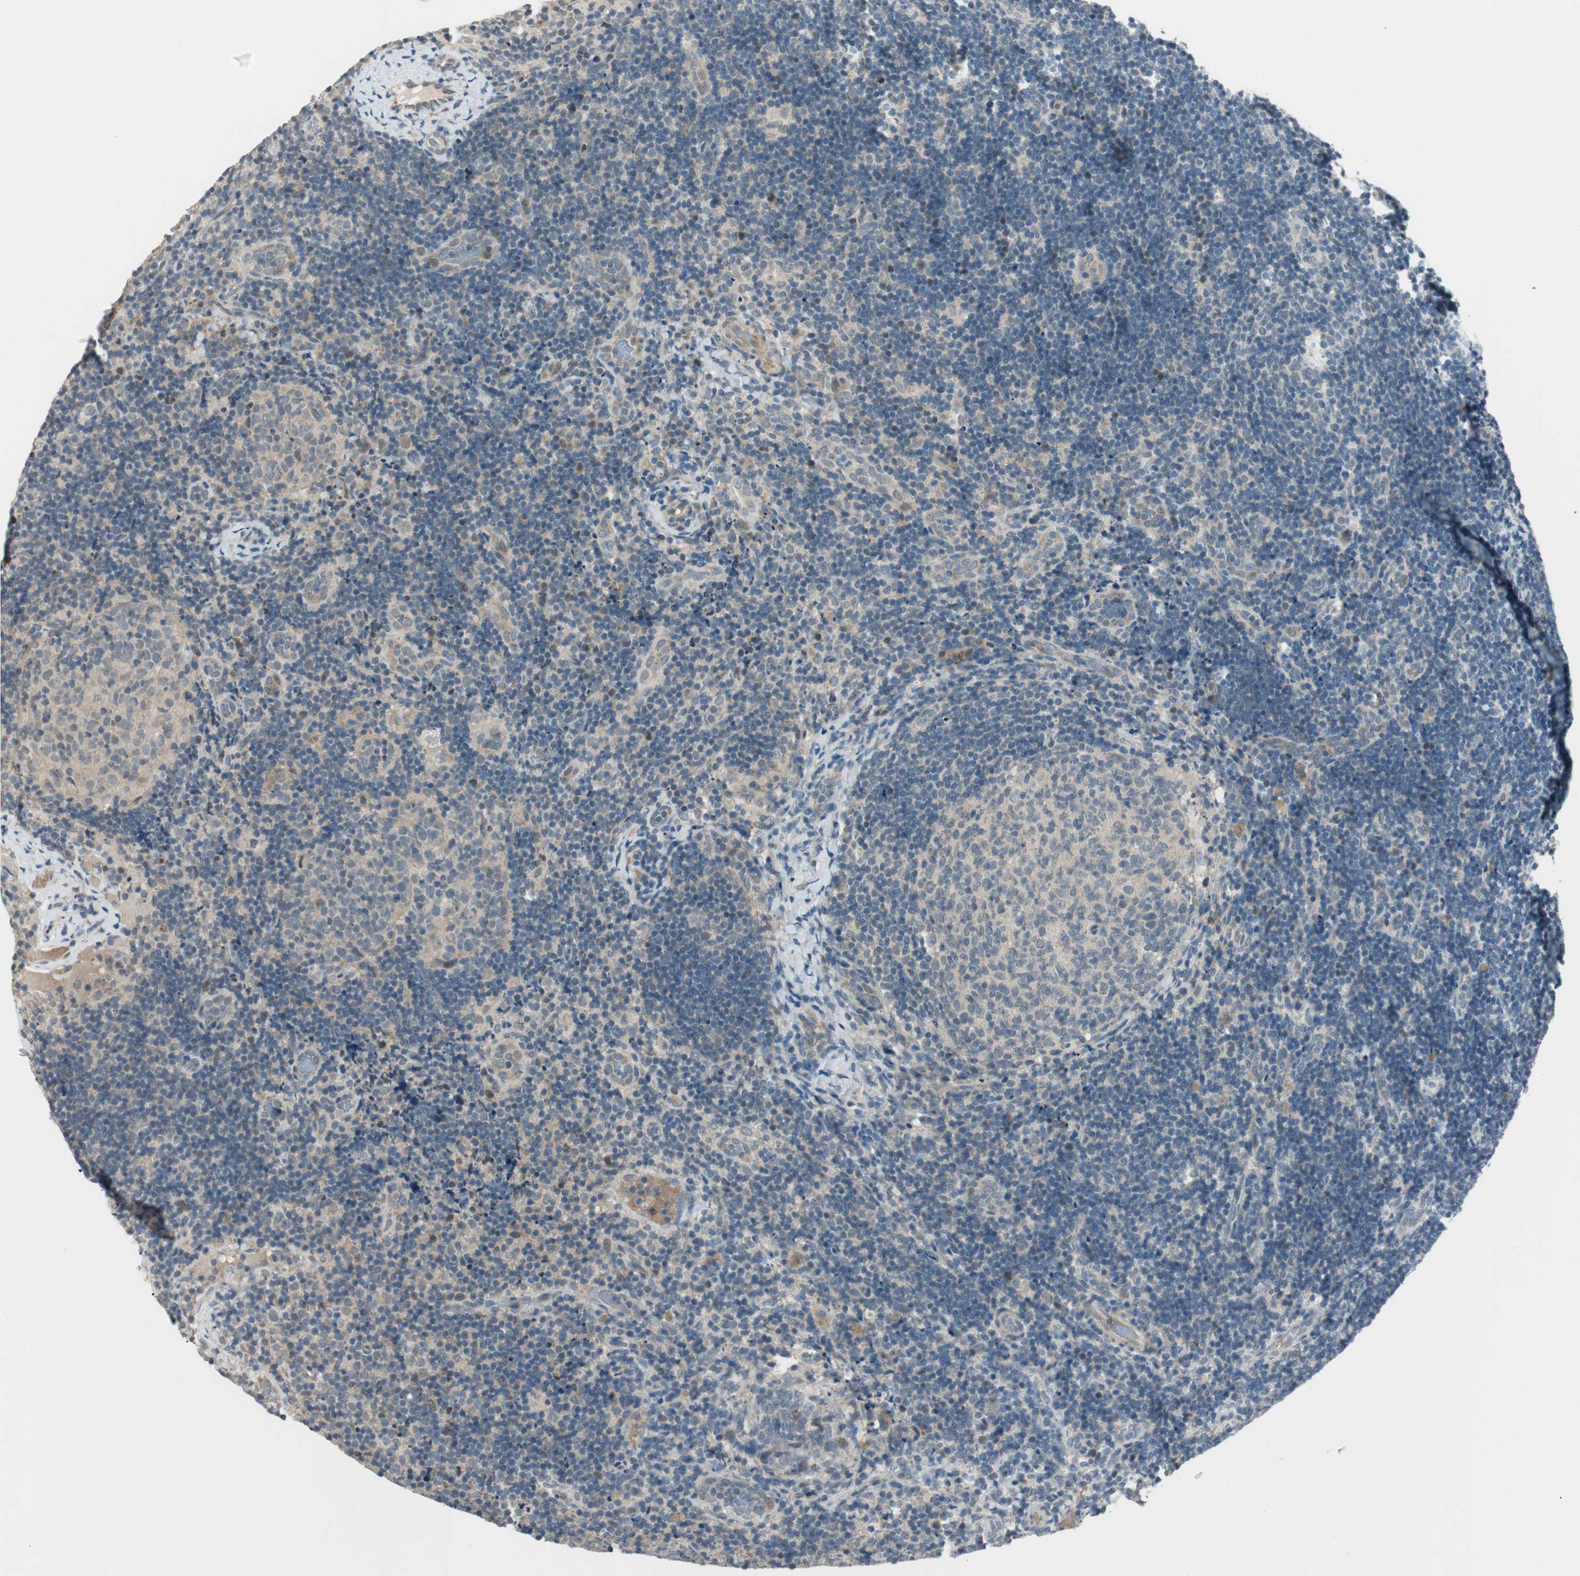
{"staining": {"intensity": "weak", "quantity": "25%-75%", "location": "cytoplasmic/membranous,nuclear"}, "tissue": "lymph node", "cell_type": "Germinal center cells", "image_type": "normal", "snomed": [{"axis": "morphology", "description": "Normal tissue, NOS"}, {"axis": "topography", "description": "Lymph node"}], "caption": "Brown immunohistochemical staining in normal lymph node displays weak cytoplasmic/membranous,nuclear expression in approximately 25%-75% of germinal center cells.", "gene": "PCDHB15", "patient": {"sex": "female", "age": 14}}